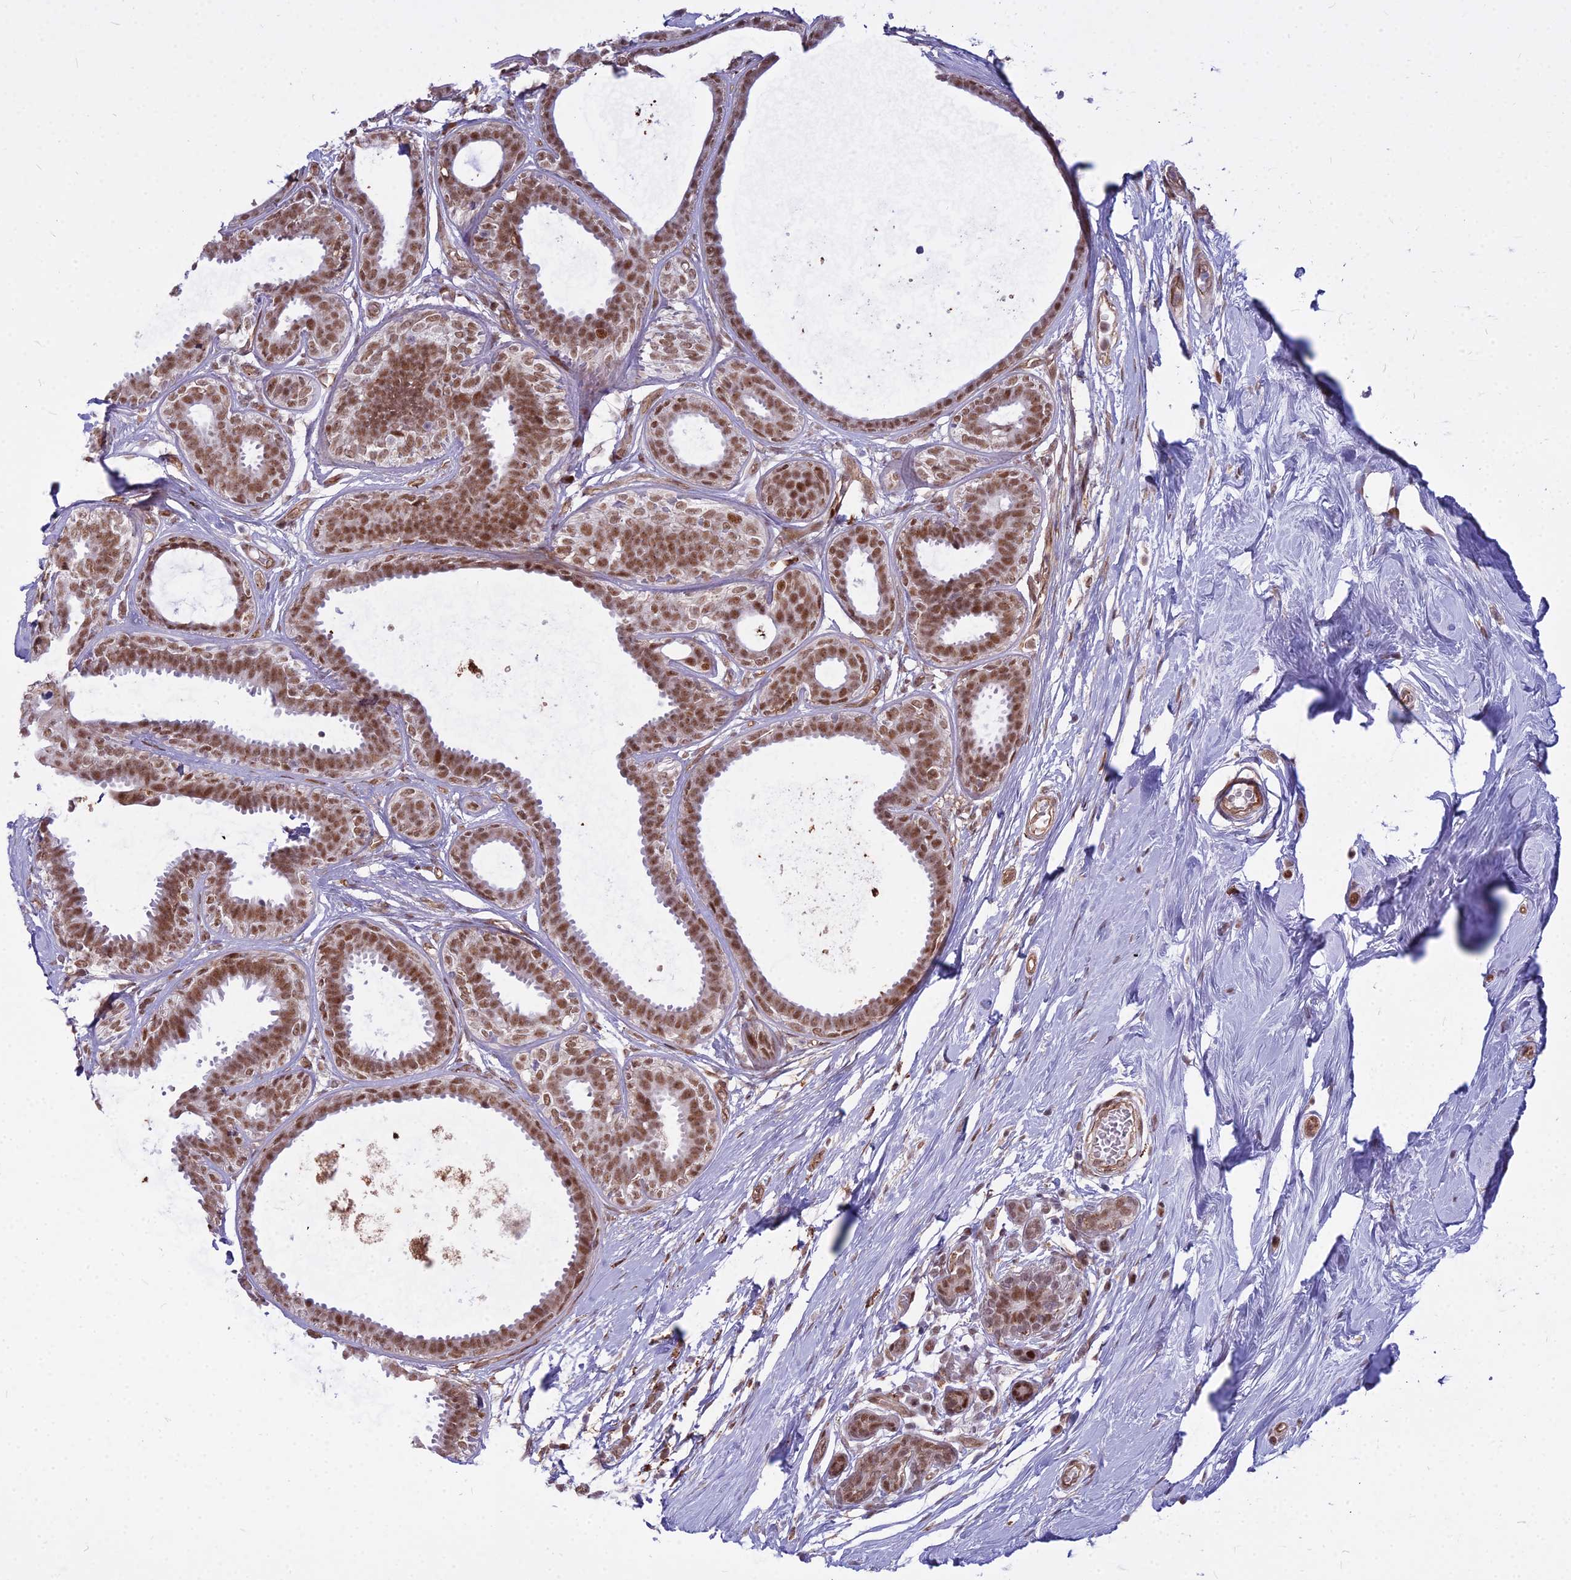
{"staining": {"intensity": "moderate", "quantity": ">75%", "location": "nuclear"}, "tissue": "breast cancer", "cell_type": "Tumor cells", "image_type": "cancer", "snomed": [{"axis": "morphology", "description": "Lobular carcinoma"}, {"axis": "topography", "description": "Breast"}], "caption": "Immunohistochemical staining of human breast lobular carcinoma demonstrates medium levels of moderate nuclear protein positivity in about >75% of tumor cells.", "gene": "ALG10", "patient": {"sex": "female", "age": 58}}